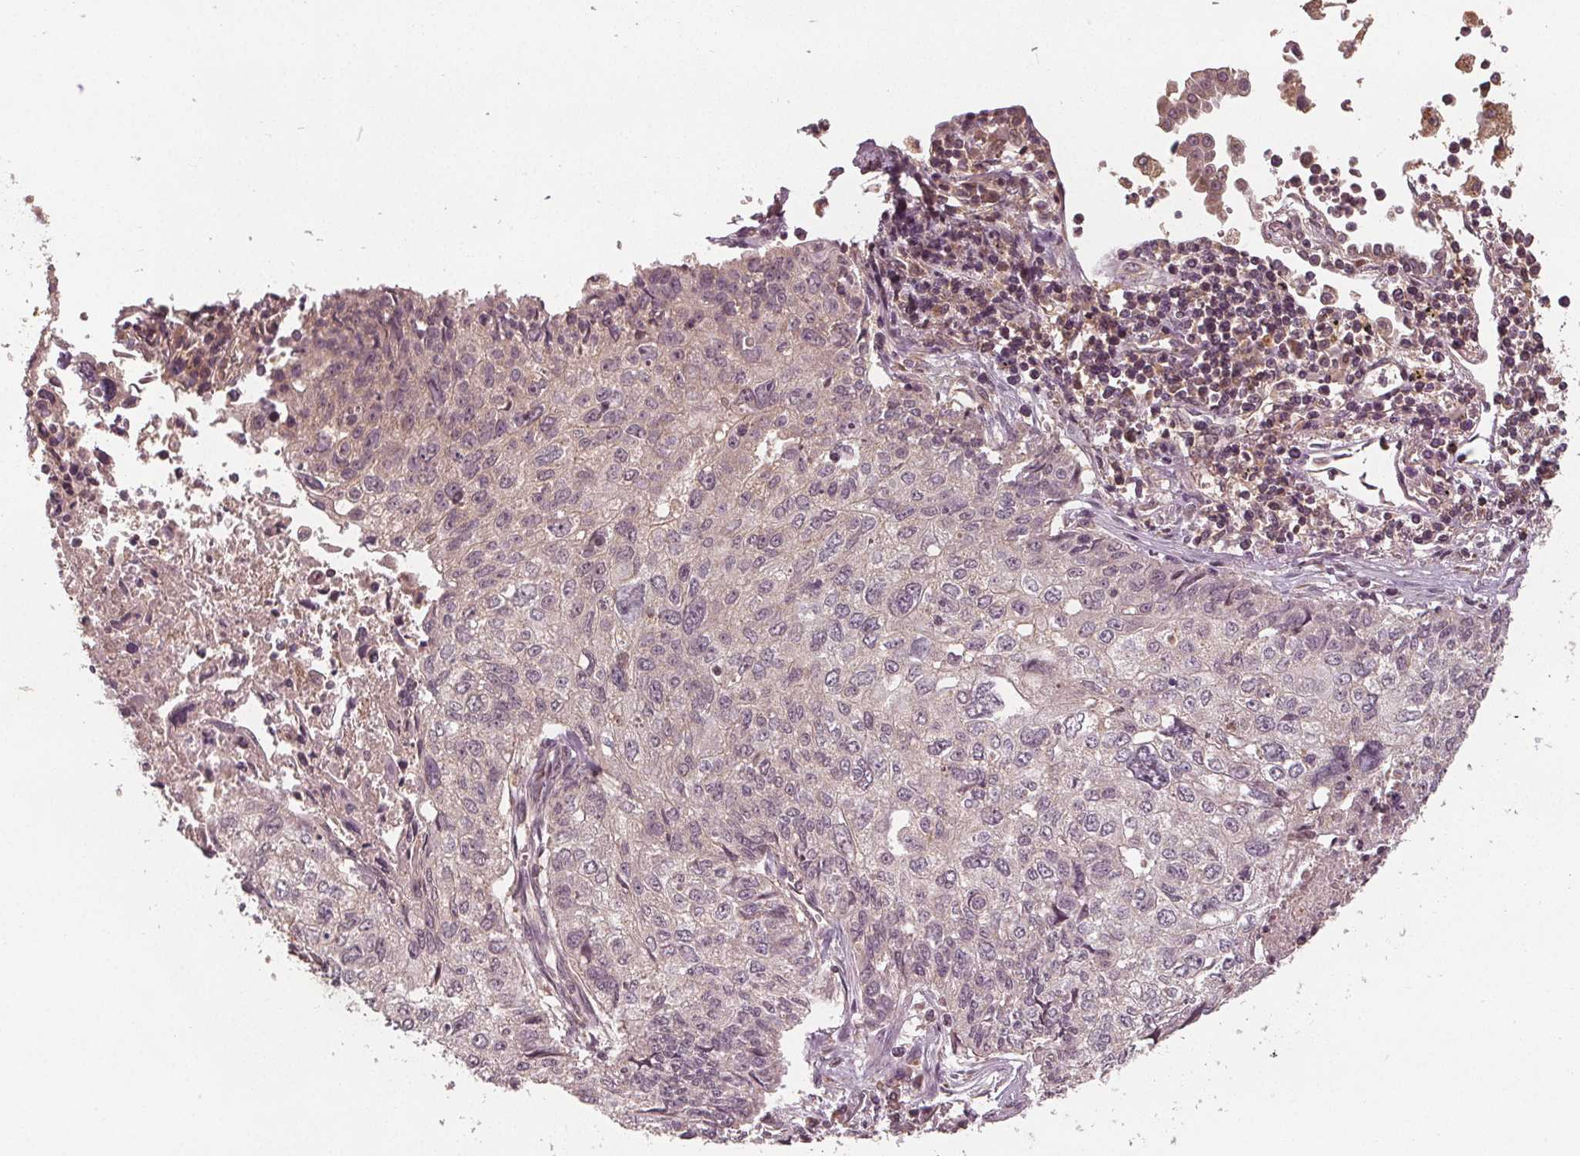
{"staining": {"intensity": "negative", "quantity": "none", "location": "none"}, "tissue": "lung cancer", "cell_type": "Tumor cells", "image_type": "cancer", "snomed": [{"axis": "morphology", "description": "Normal morphology"}, {"axis": "morphology", "description": "Aneuploidy"}, {"axis": "morphology", "description": "Squamous cell carcinoma, NOS"}, {"axis": "topography", "description": "Lymph node"}, {"axis": "topography", "description": "Lung"}], "caption": "Tumor cells show no significant protein staining in aneuploidy (lung). (Stains: DAB immunohistochemistry (IHC) with hematoxylin counter stain, Microscopy: brightfield microscopy at high magnification).", "gene": "GNB2", "patient": {"sex": "female", "age": 76}}